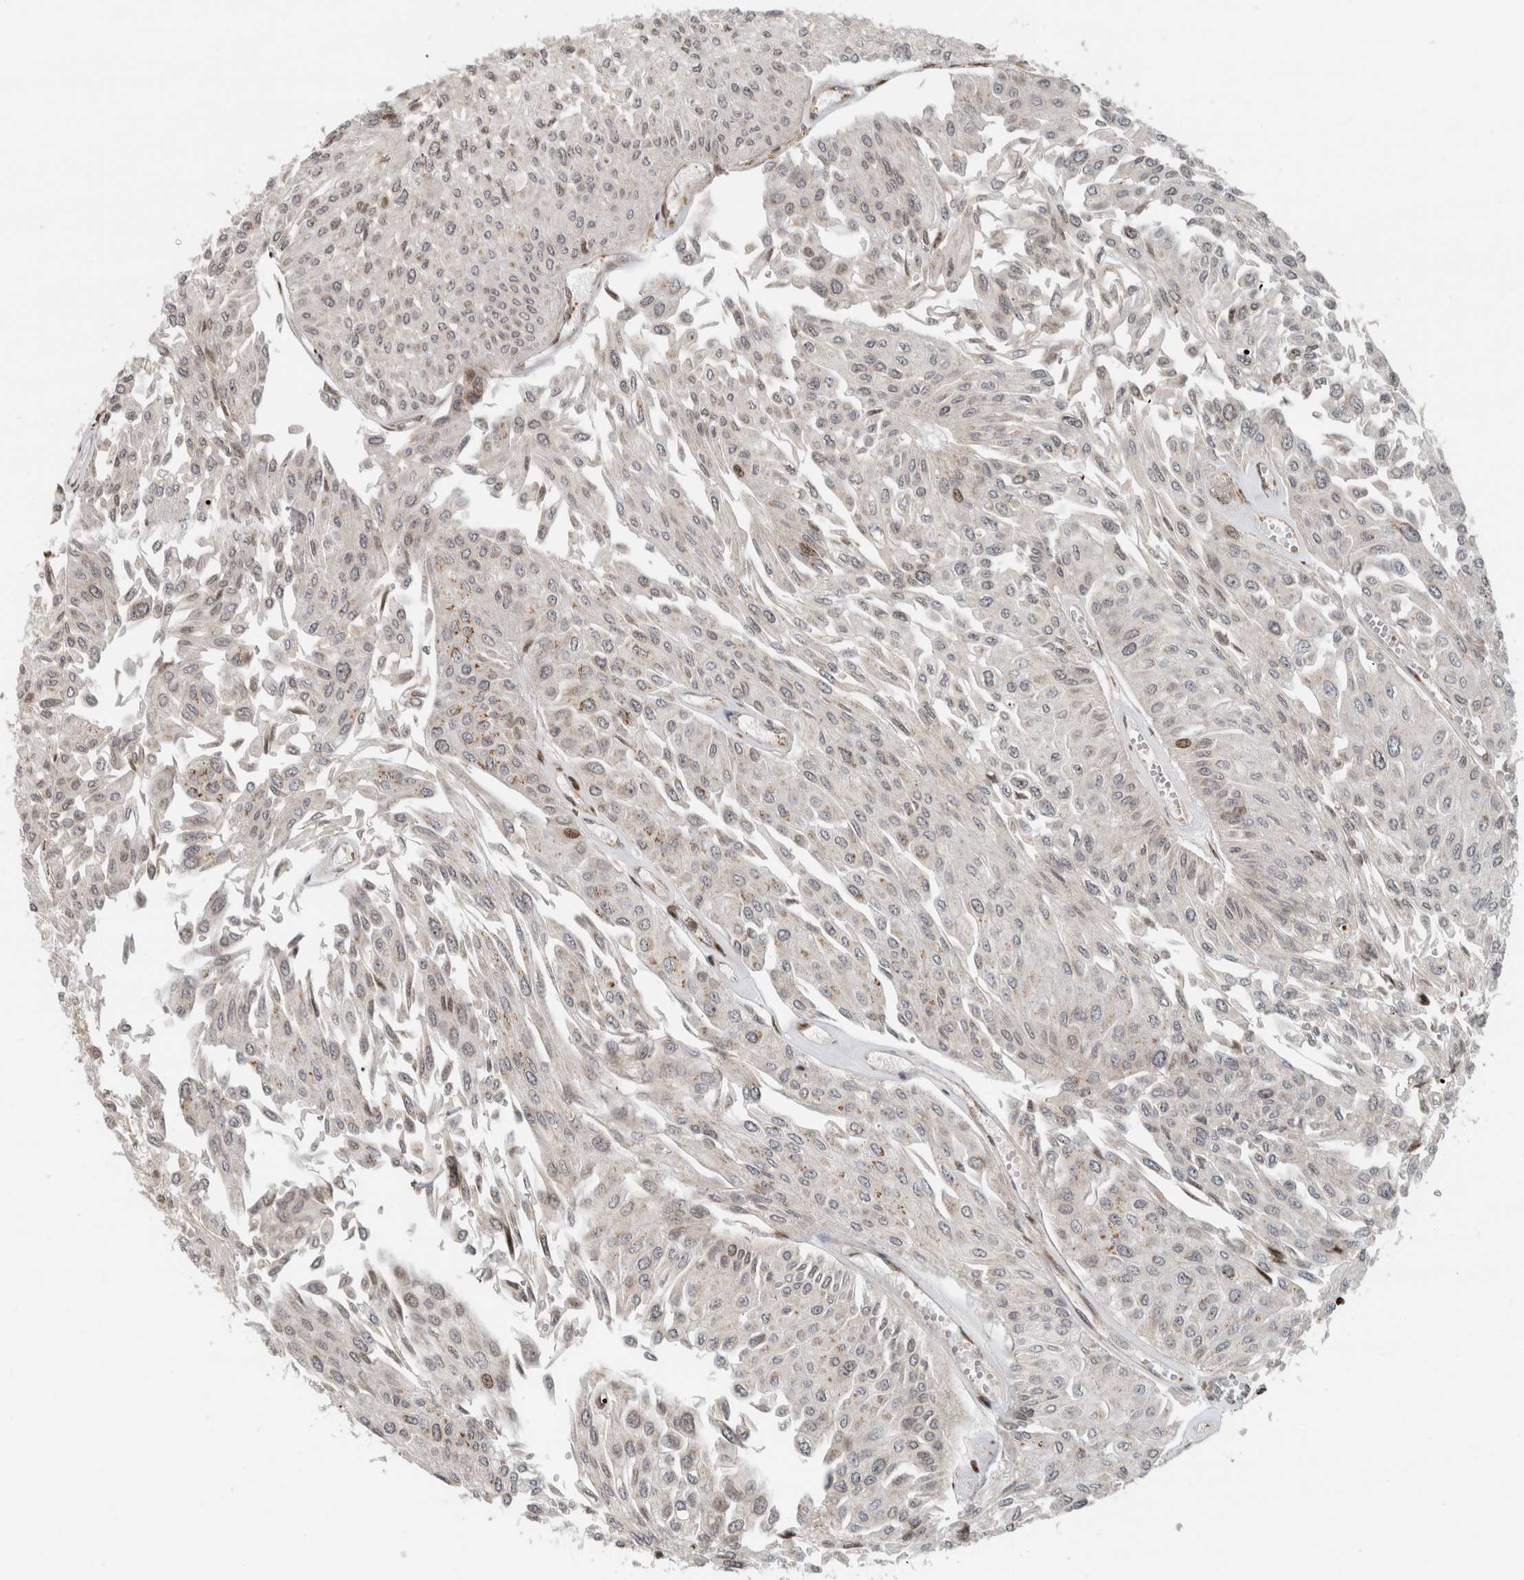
{"staining": {"intensity": "weak", "quantity": "25%-75%", "location": "nuclear"}, "tissue": "urothelial cancer", "cell_type": "Tumor cells", "image_type": "cancer", "snomed": [{"axis": "morphology", "description": "Urothelial carcinoma, Low grade"}, {"axis": "topography", "description": "Urinary bladder"}], "caption": "Low-grade urothelial carcinoma was stained to show a protein in brown. There is low levels of weak nuclear staining in approximately 25%-75% of tumor cells.", "gene": "GINS4", "patient": {"sex": "male", "age": 67}}